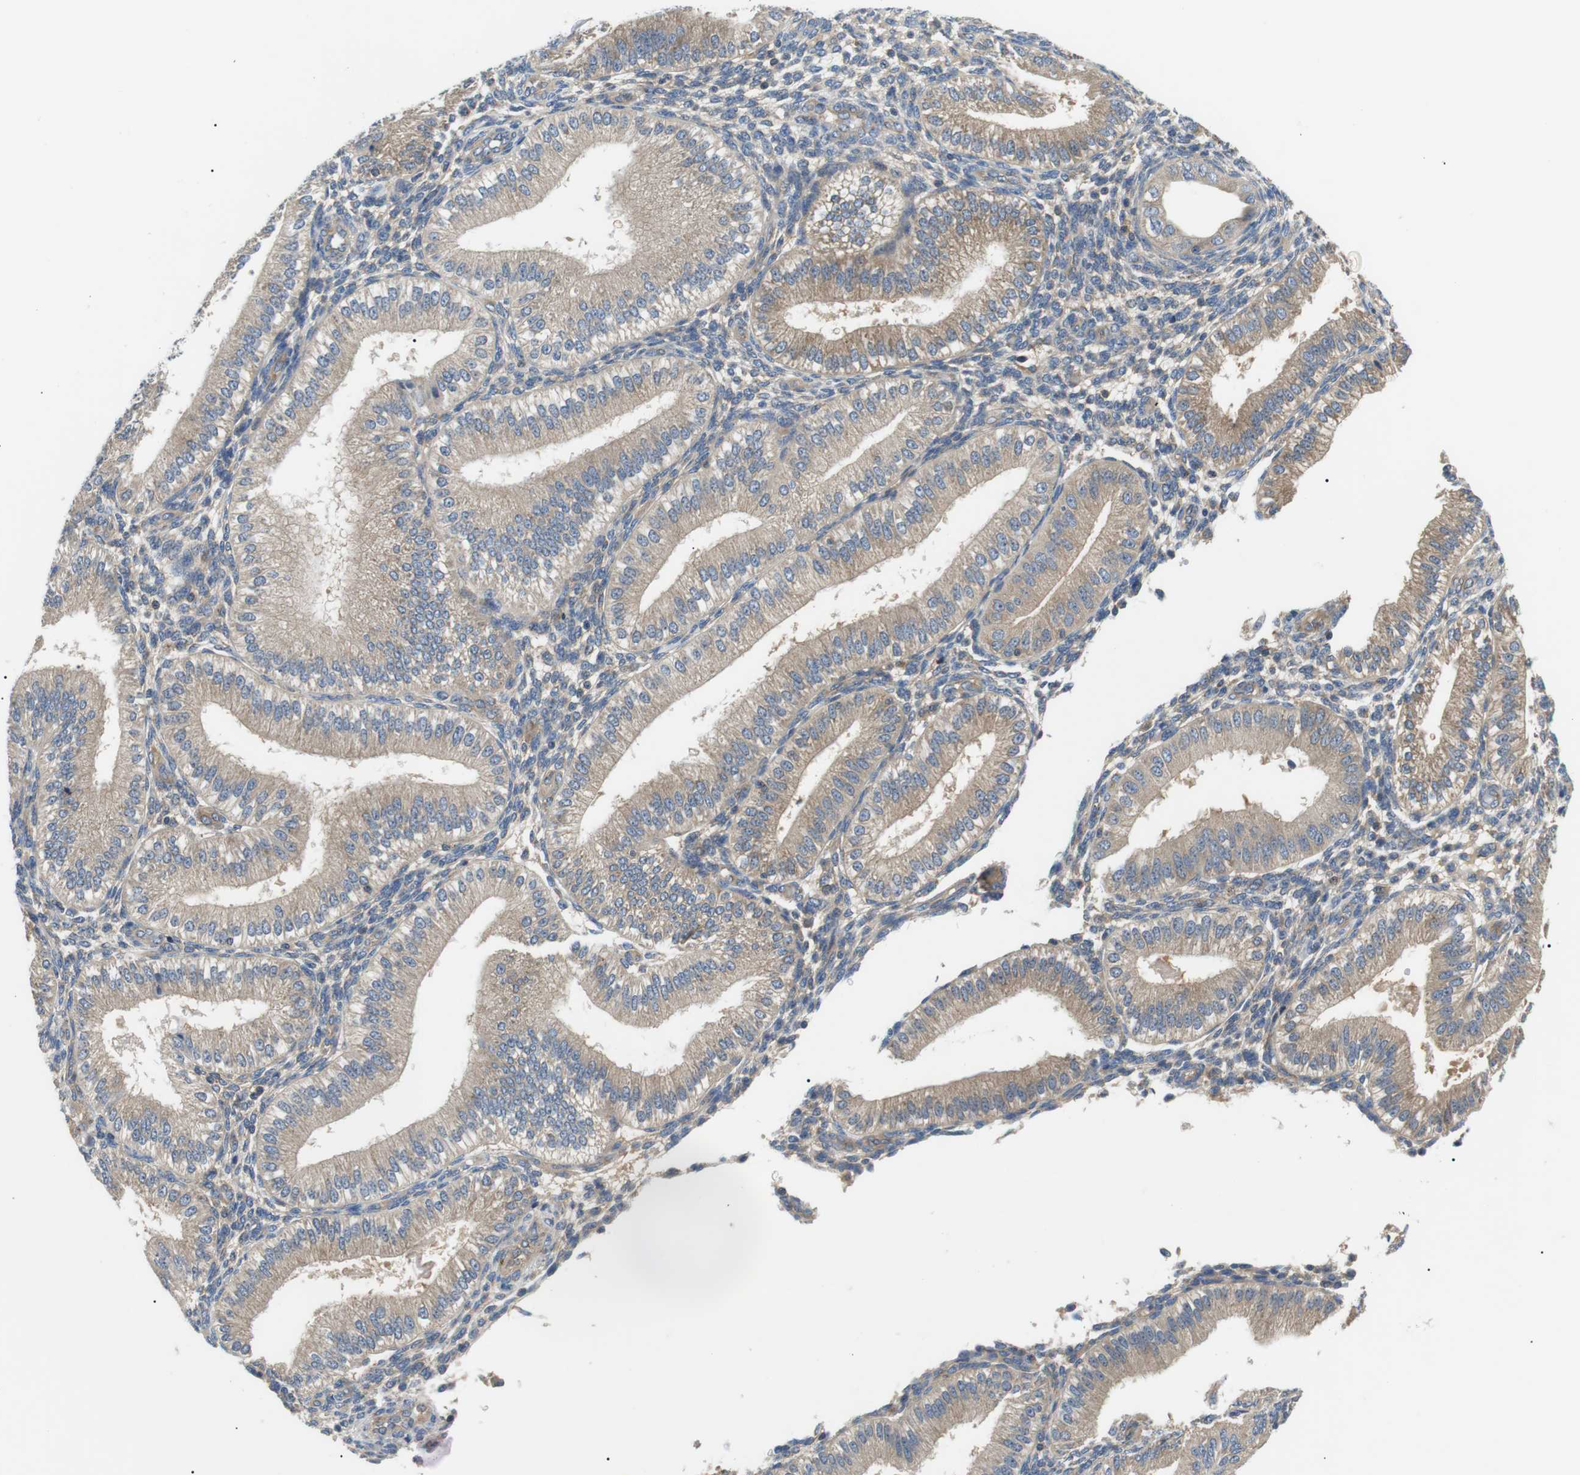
{"staining": {"intensity": "weak", "quantity": "25%-75%", "location": "cytoplasmic/membranous"}, "tissue": "endometrium", "cell_type": "Cells in endometrial stroma", "image_type": "normal", "snomed": [{"axis": "morphology", "description": "Normal tissue, NOS"}, {"axis": "topography", "description": "Endometrium"}], "caption": "Immunohistochemical staining of benign endometrium exhibits 25%-75% levels of weak cytoplasmic/membranous protein positivity in about 25%-75% of cells in endometrial stroma.", "gene": "DIPK1A", "patient": {"sex": "female", "age": 39}}